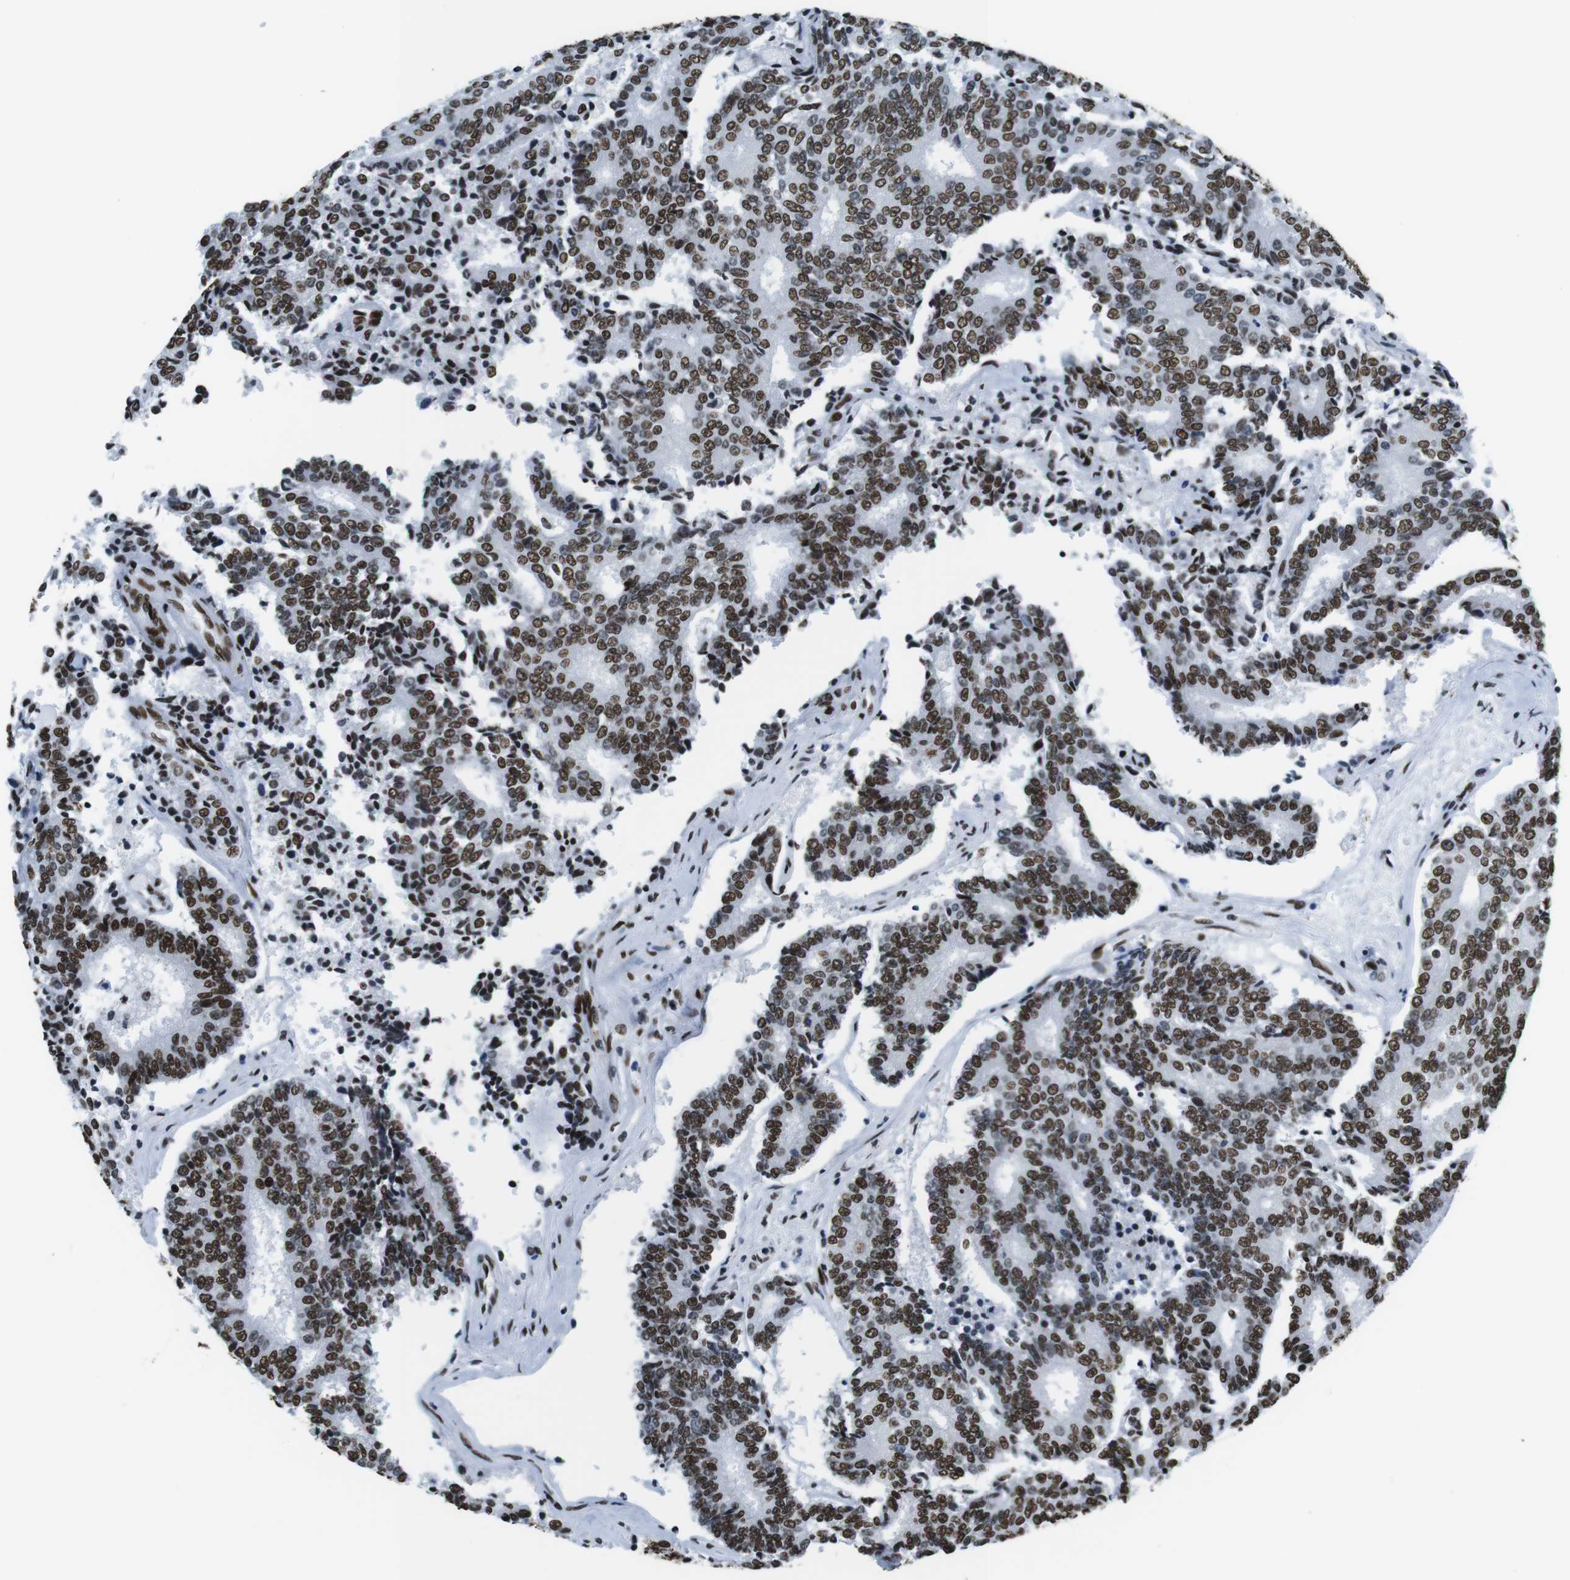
{"staining": {"intensity": "moderate", "quantity": ">75%", "location": "nuclear"}, "tissue": "prostate cancer", "cell_type": "Tumor cells", "image_type": "cancer", "snomed": [{"axis": "morphology", "description": "Normal tissue, NOS"}, {"axis": "morphology", "description": "Adenocarcinoma, High grade"}, {"axis": "topography", "description": "Prostate"}, {"axis": "topography", "description": "Seminal veicle"}], "caption": "The immunohistochemical stain highlights moderate nuclear staining in tumor cells of adenocarcinoma (high-grade) (prostate) tissue.", "gene": "CITED2", "patient": {"sex": "male", "age": 55}}